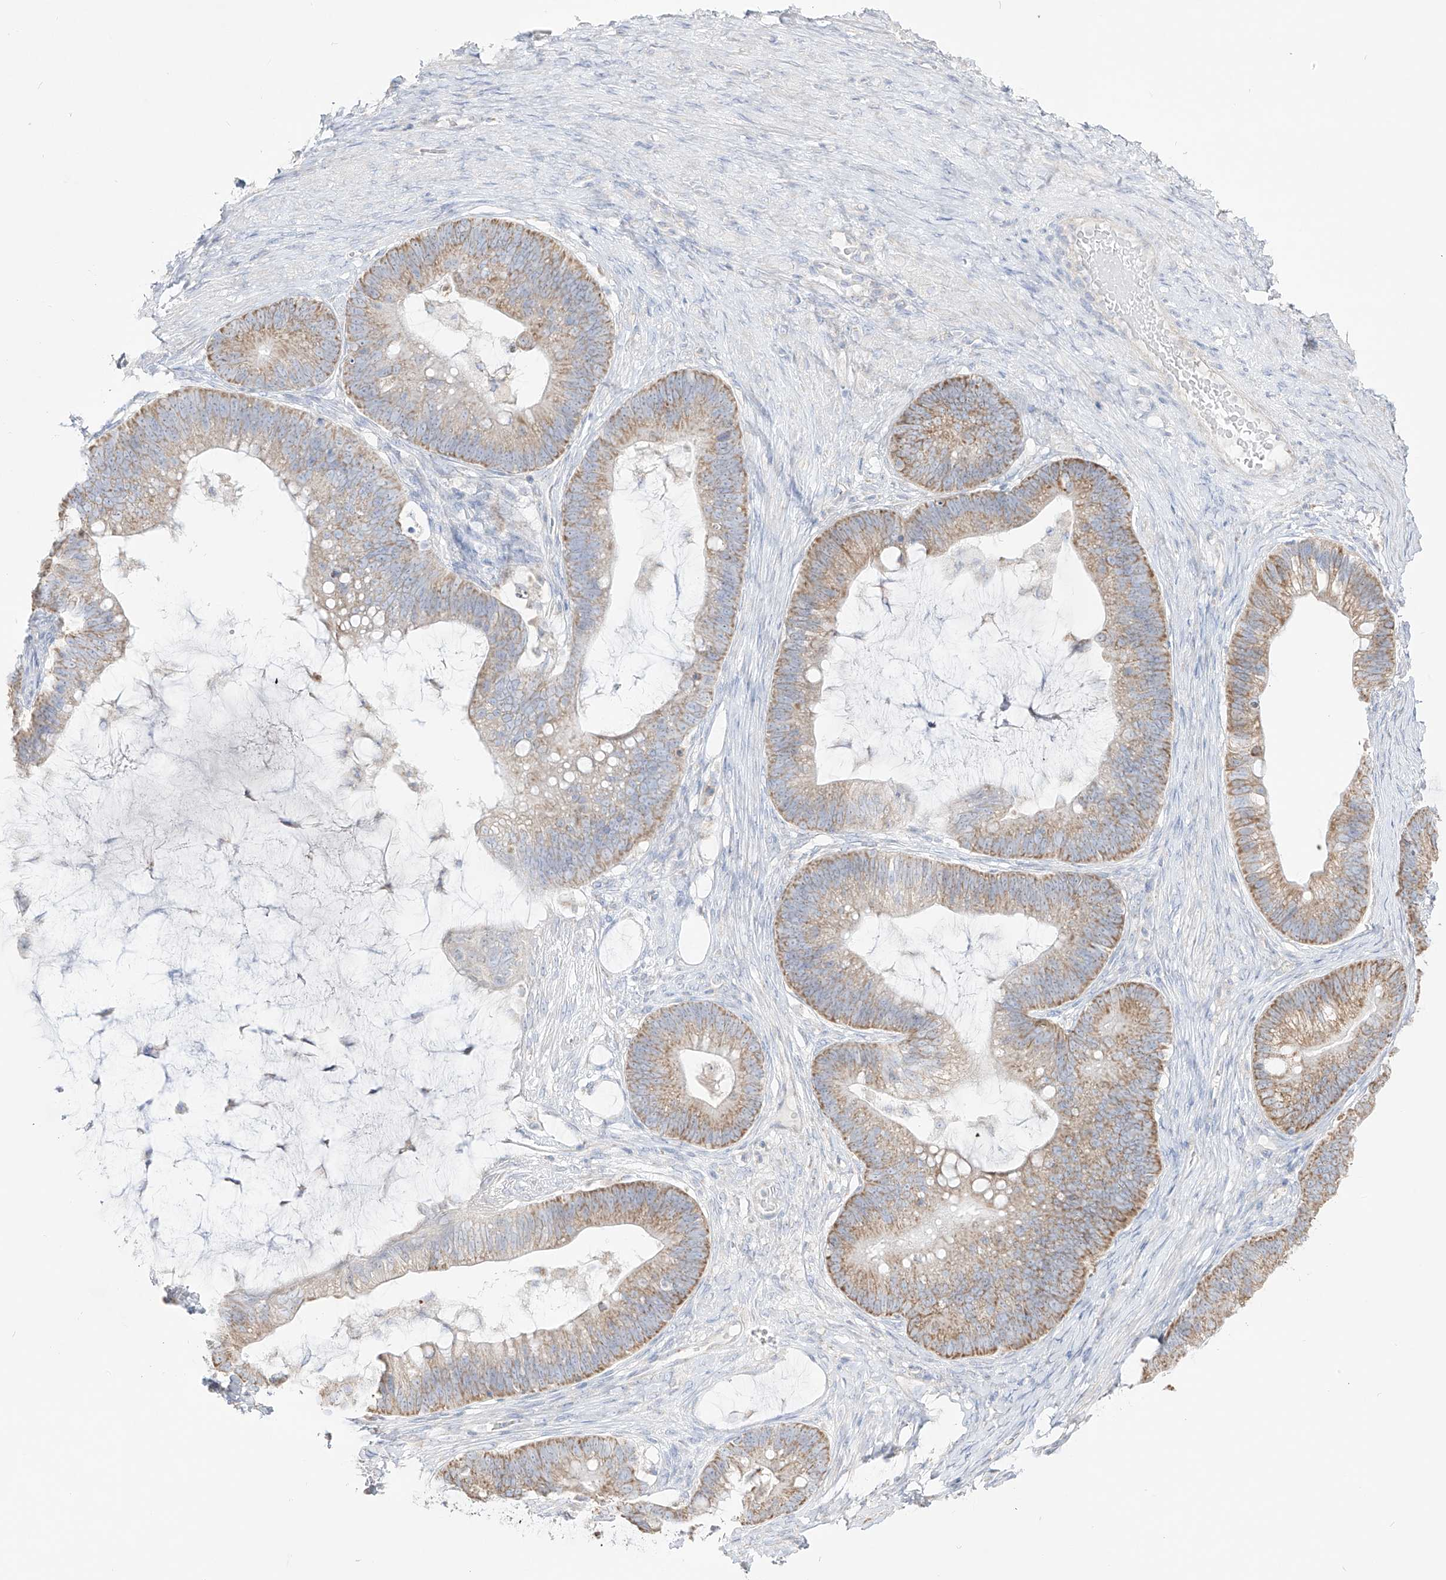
{"staining": {"intensity": "moderate", "quantity": ">75%", "location": "cytoplasmic/membranous"}, "tissue": "ovarian cancer", "cell_type": "Tumor cells", "image_type": "cancer", "snomed": [{"axis": "morphology", "description": "Cystadenocarcinoma, mucinous, NOS"}, {"axis": "topography", "description": "Ovary"}], "caption": "A high-resolution histopathology image shows IHC staining of ovarian mucinous cystadenocarcinoma, which exhibits moderate cytoplasmic/membranous positivity in about >75% of tumor cells.", "gene": "RCHY1", "patient": {"sex": "female", "age": 61}}